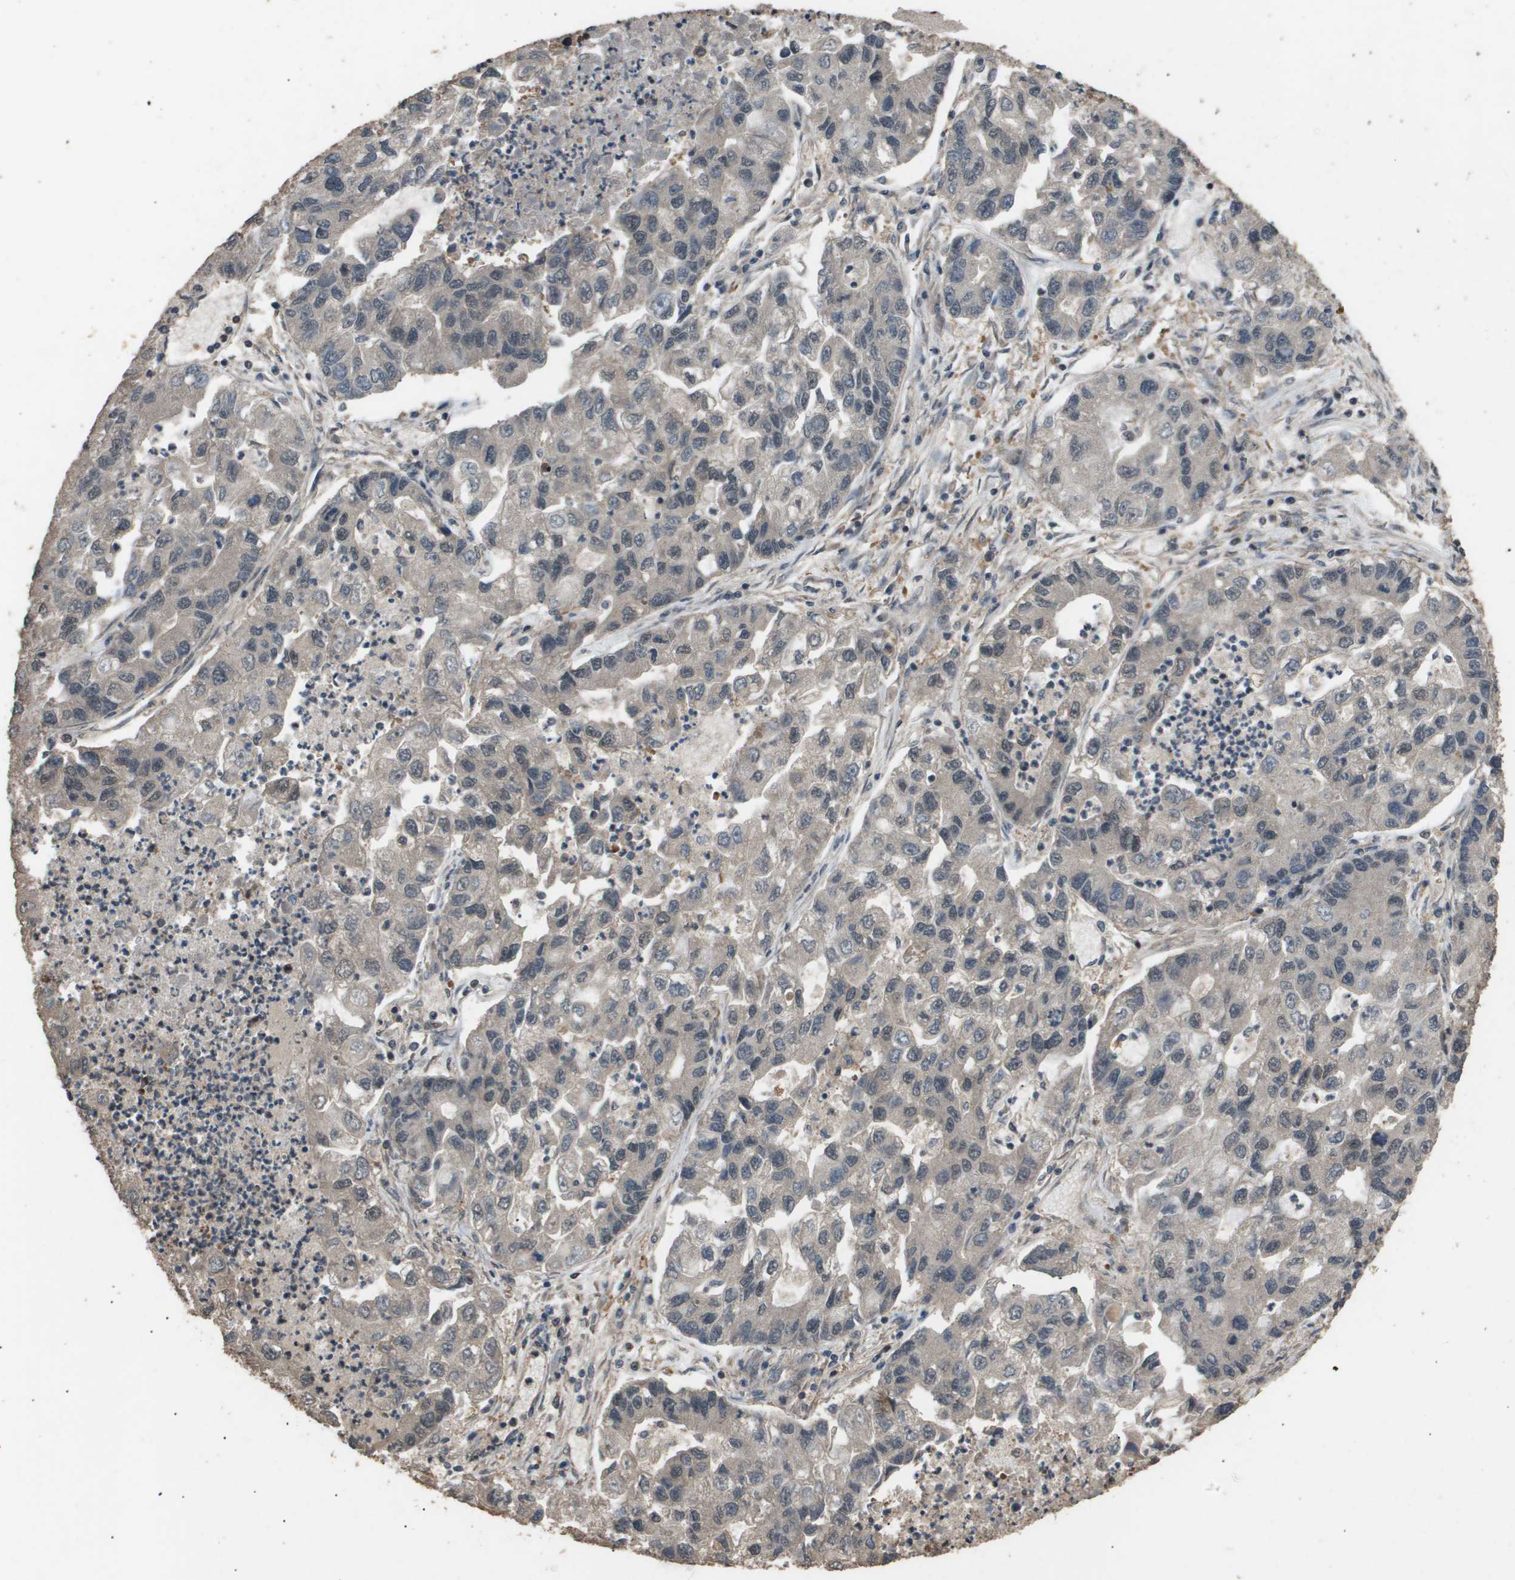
{"staining": {"intensity": "negative", "quantity": "none", "location": "none"}, "tissue": "lung cancer", "cell_type": "Tumor cells", "image_type": "cancer", "snomed": [{"axis": "morphology", "description": "Adenocarcinoma, NOS"}, {"axis": "topography", "description": "Lung"}], "caption": "Protein analysis of adenocarcinoma (lung) shows no significant positivity in tumor cells.", "gene": "ING1", "patient": {"sex": "female", "age": 51}}